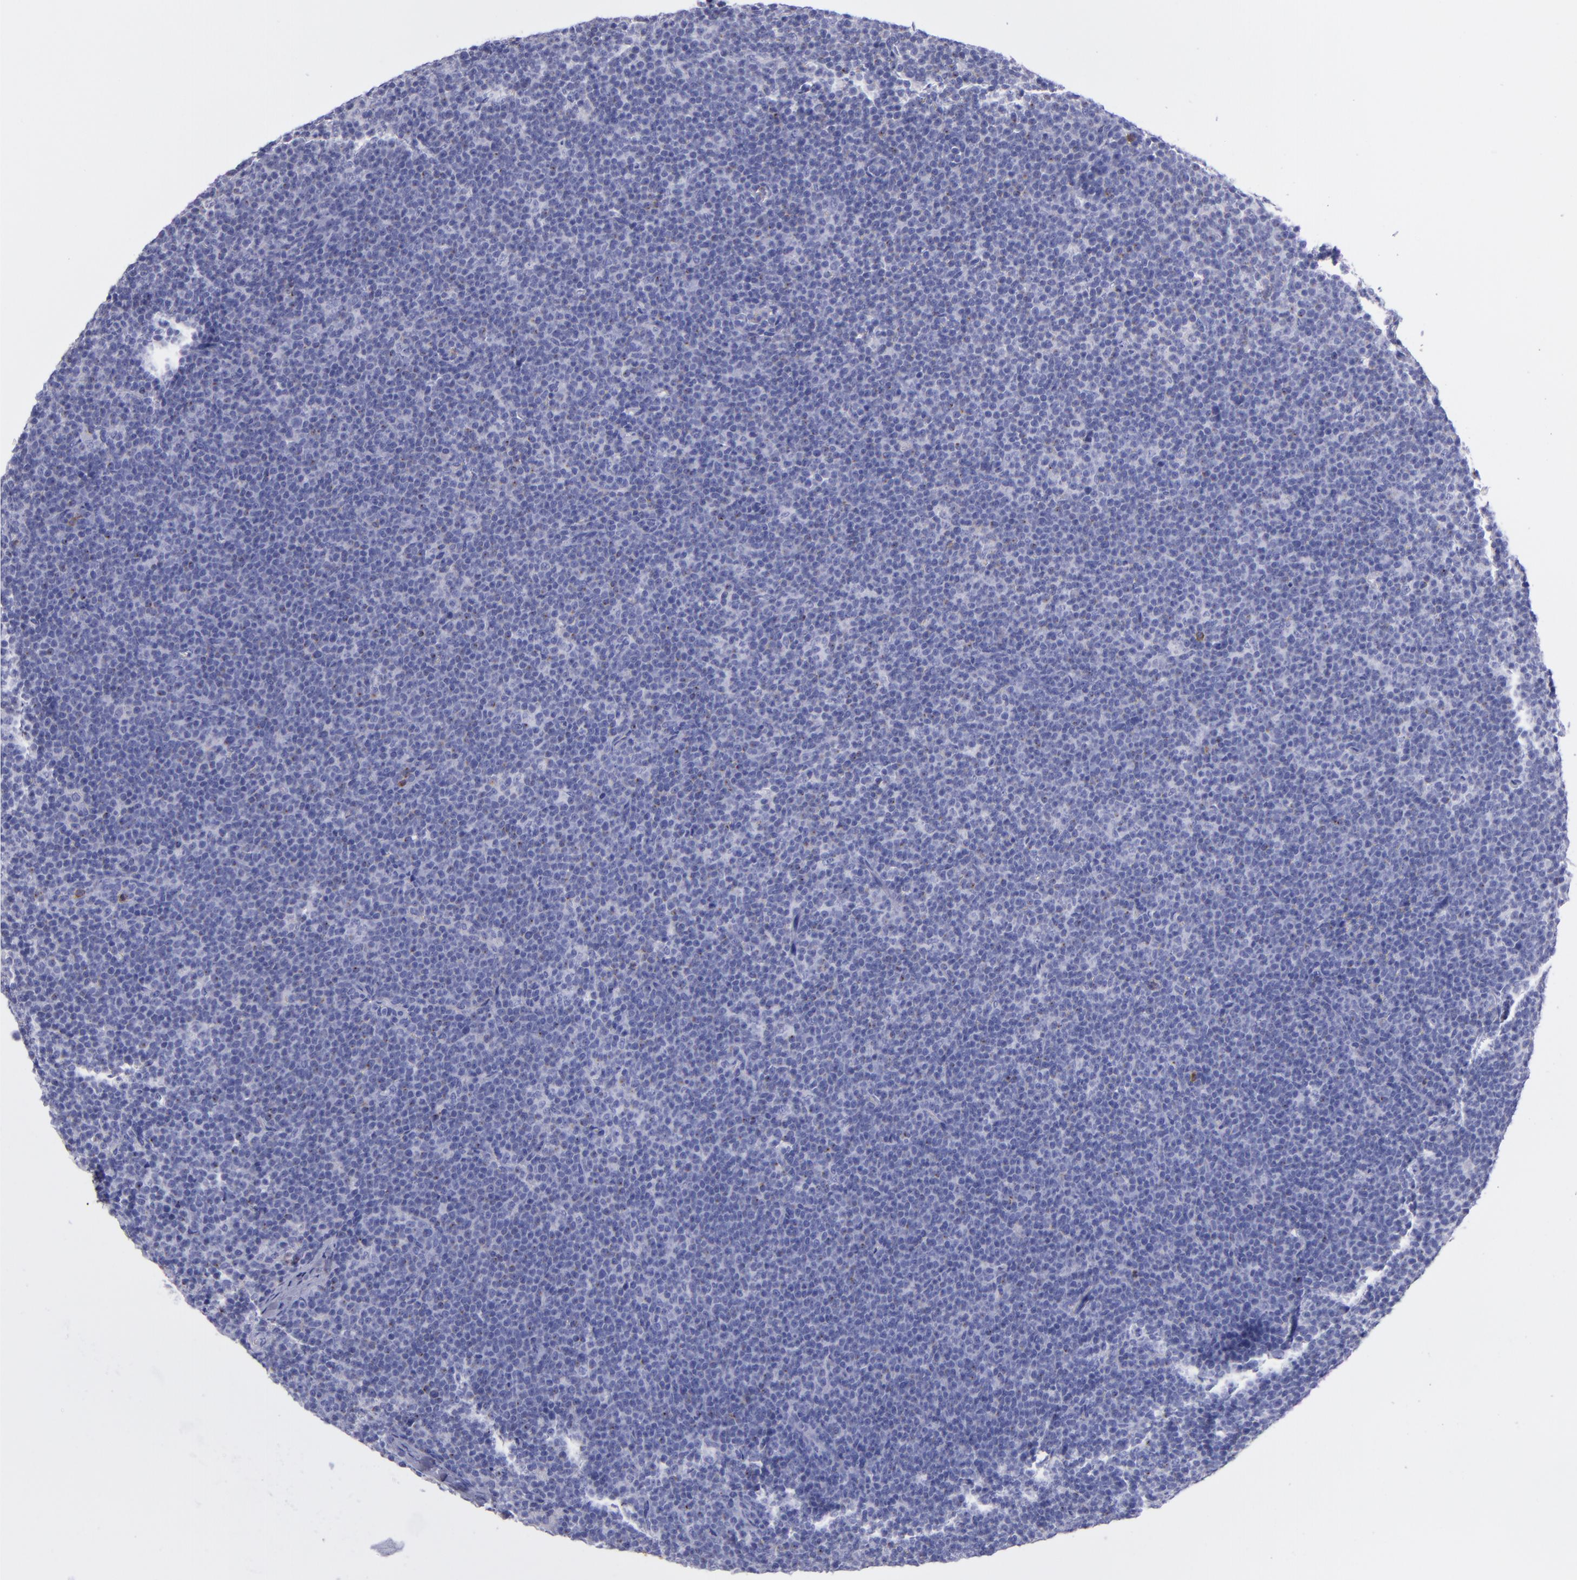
{"staining": {"intensity": "negative", "quantity": "none", "location": "none"}, "tissue": "lymphoma", "cell_type": "Tumor cells", "image_type": "cancer", "snomed": [{"axis": "morphology", "description": "Malignant lymphoma, non-Hodgkin's type, High grade"}, {"axis": "topography", "description": "Lymph node"}], "caption": "This is a photomicrograph of IHC staining of lymphoma, which shows no positivity in tumor cells. Brightfield microscopy of immunohistochemistry (IHC) stained with DAB (3,3'-diaminobenzidine) (brown) and hematoxylin (blue), captured at high magnification.", "gene": "CR1", "patient": {"sex": "female", "age": 58}}